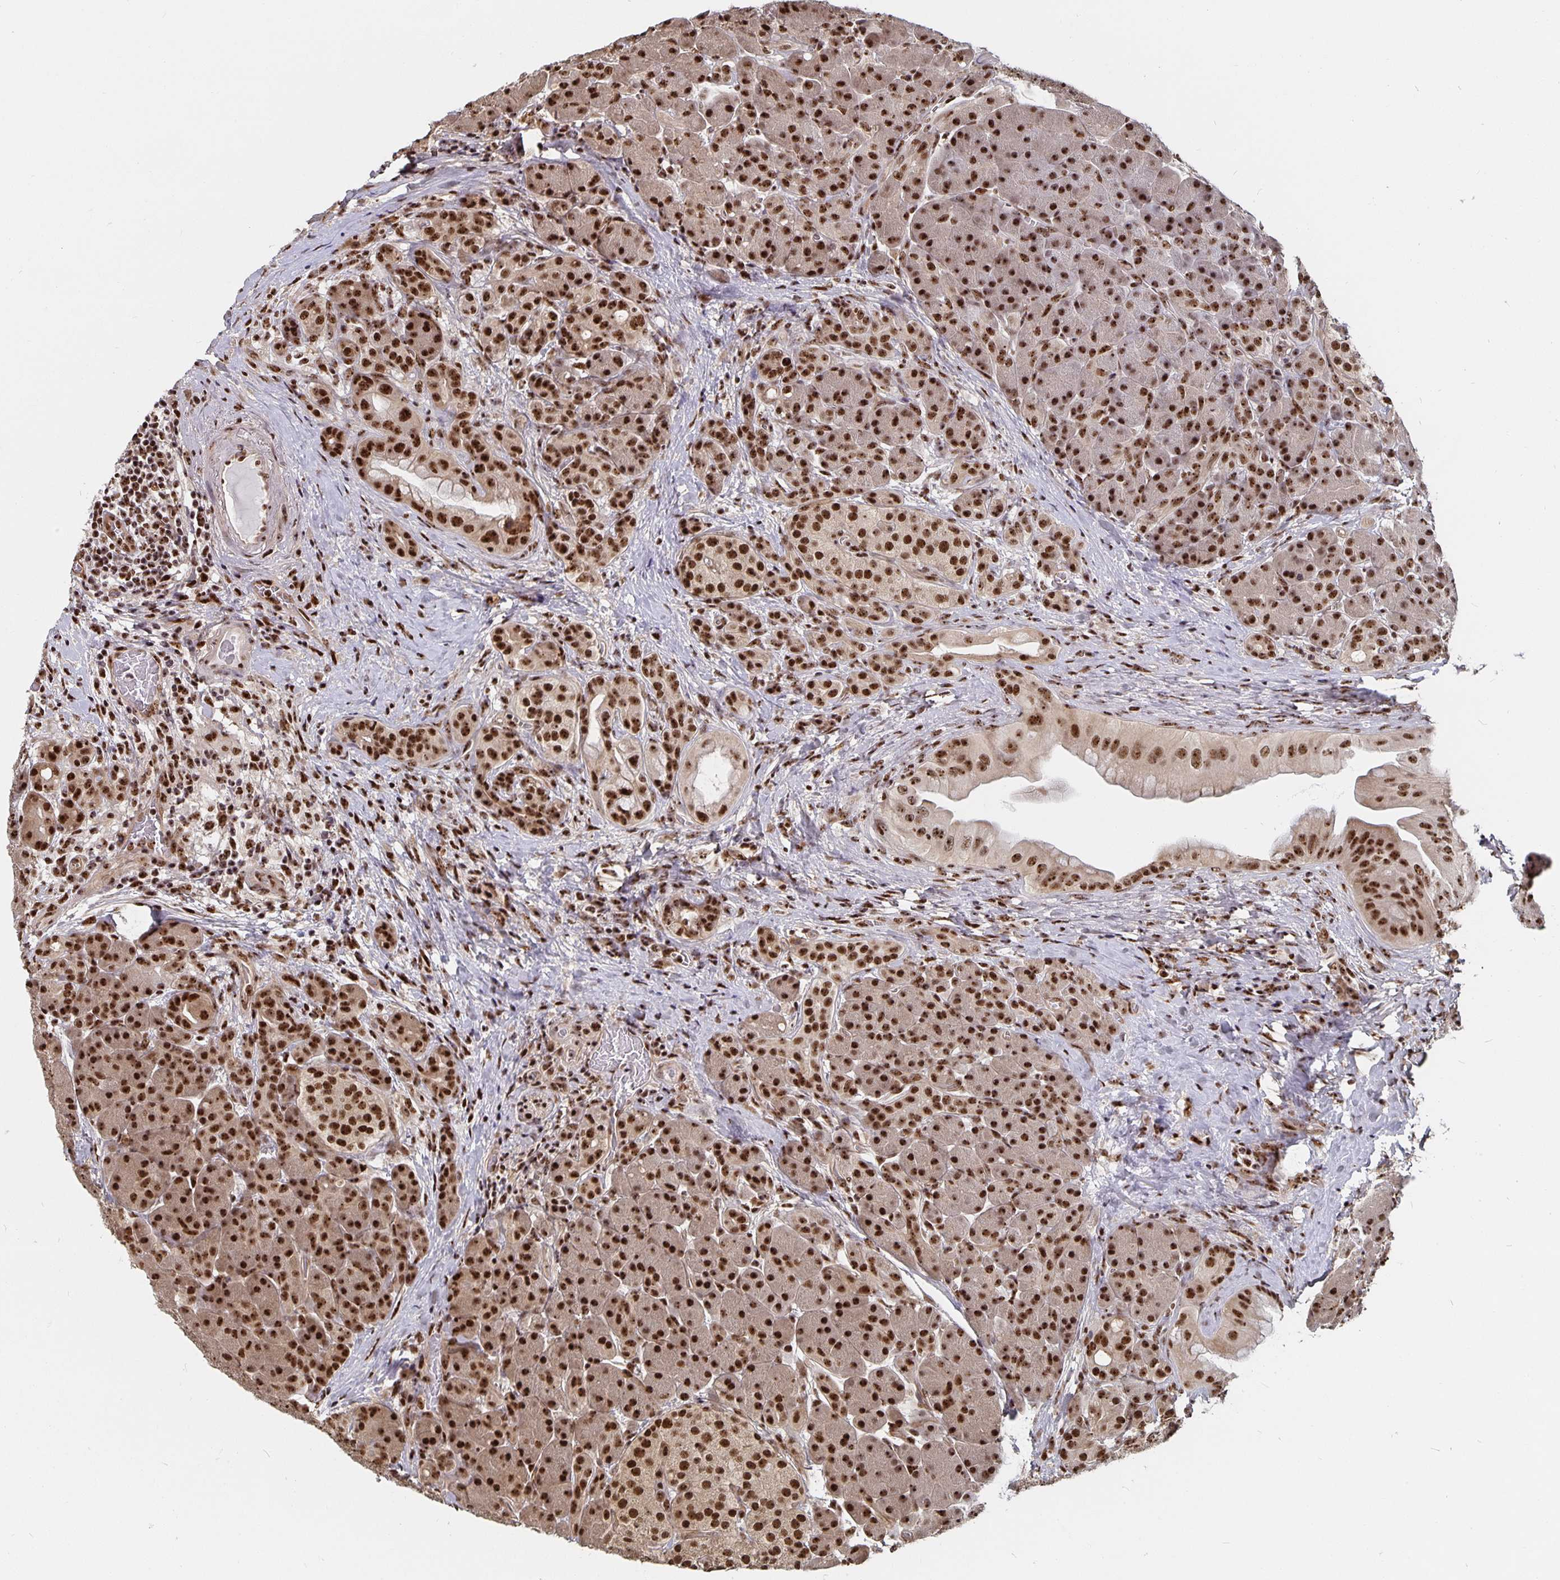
{"staining": {"intensity": "strong", "quantity": ">75%", "location": "cytoplasmic/membranous,nuclear"}, "tissue": "pancreas", "cell_type": "Exocrine glandular cells", "image_type": "normal", "snomed": [{"axis": "morphology", "description": "Normal tissue, NOS"}, {"axis": "topography", "description": "Pancreas"}], "caption": "IHC of unremarkable pancreas shows high levels of strong cytoplasmic/membranous,nuclear expression in approximately >75% of exocrine glandular cells. Immunohistochemistry stains the protein in brown and the nuclei are stained blue.", "gene": "LAS1L", "patient": {"sex": "male", "age": 55}}